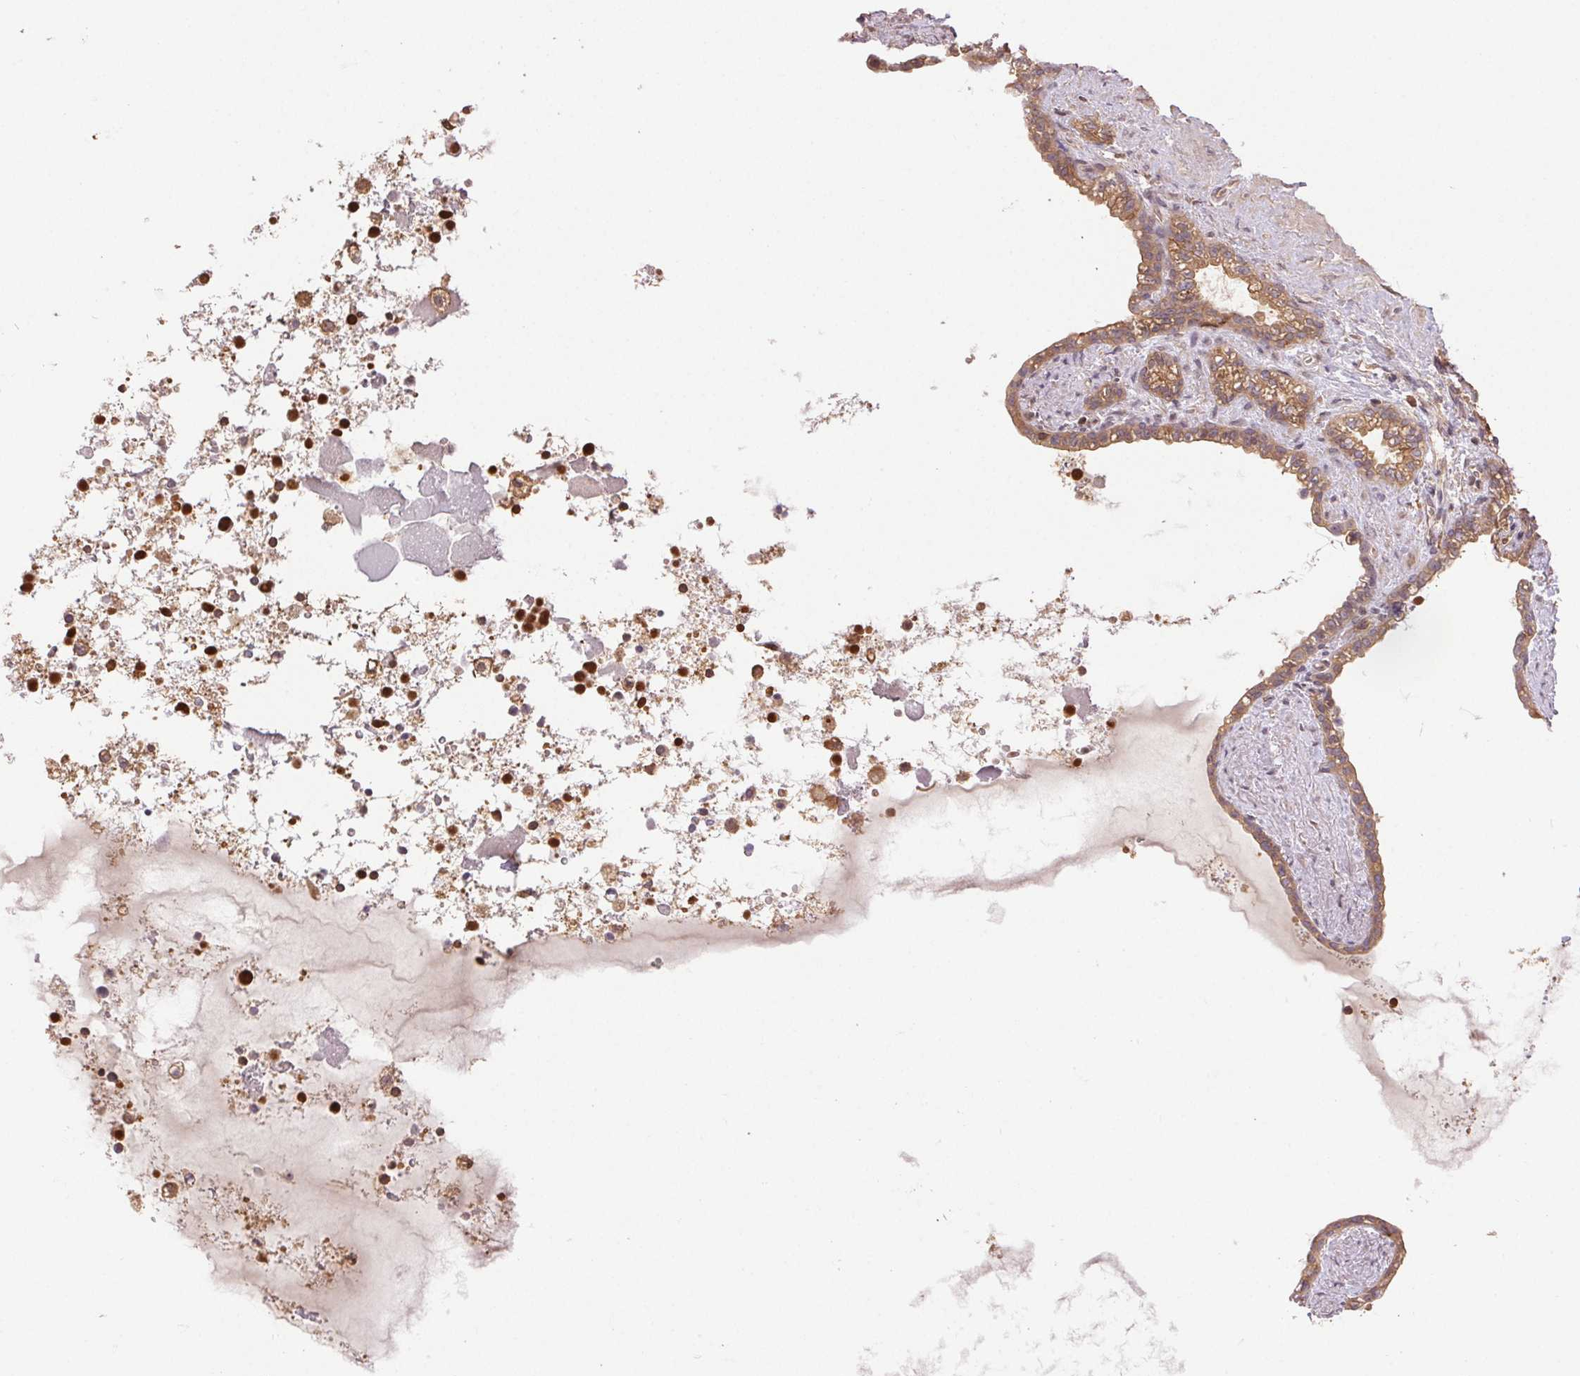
{"staining": {"intensity": "moderate", "quantity": ">75%", "location": "cytoplasmic/membranous"}, "tissue": "seminal vesicle", "cell_type": "Glandular cells", "image_type": "normal", "snomed": [{"axis": "morphology", "description": "Normal tissue, NOS"}, {"axis": "topography", "description": "Seminal veicle"}], "caption": "Immunohistochemical staining of normal human seminal vesicle exhibits moderate cytoplasmic/membranous protein positivity in about >75% of glandular cells. (DAB (3,3'-diaminobenzidine) IHC, brown staining for protein, blue staining for nuclei).", "gene": "GDI1", "patient": {"sex": "male", "age": 76}}